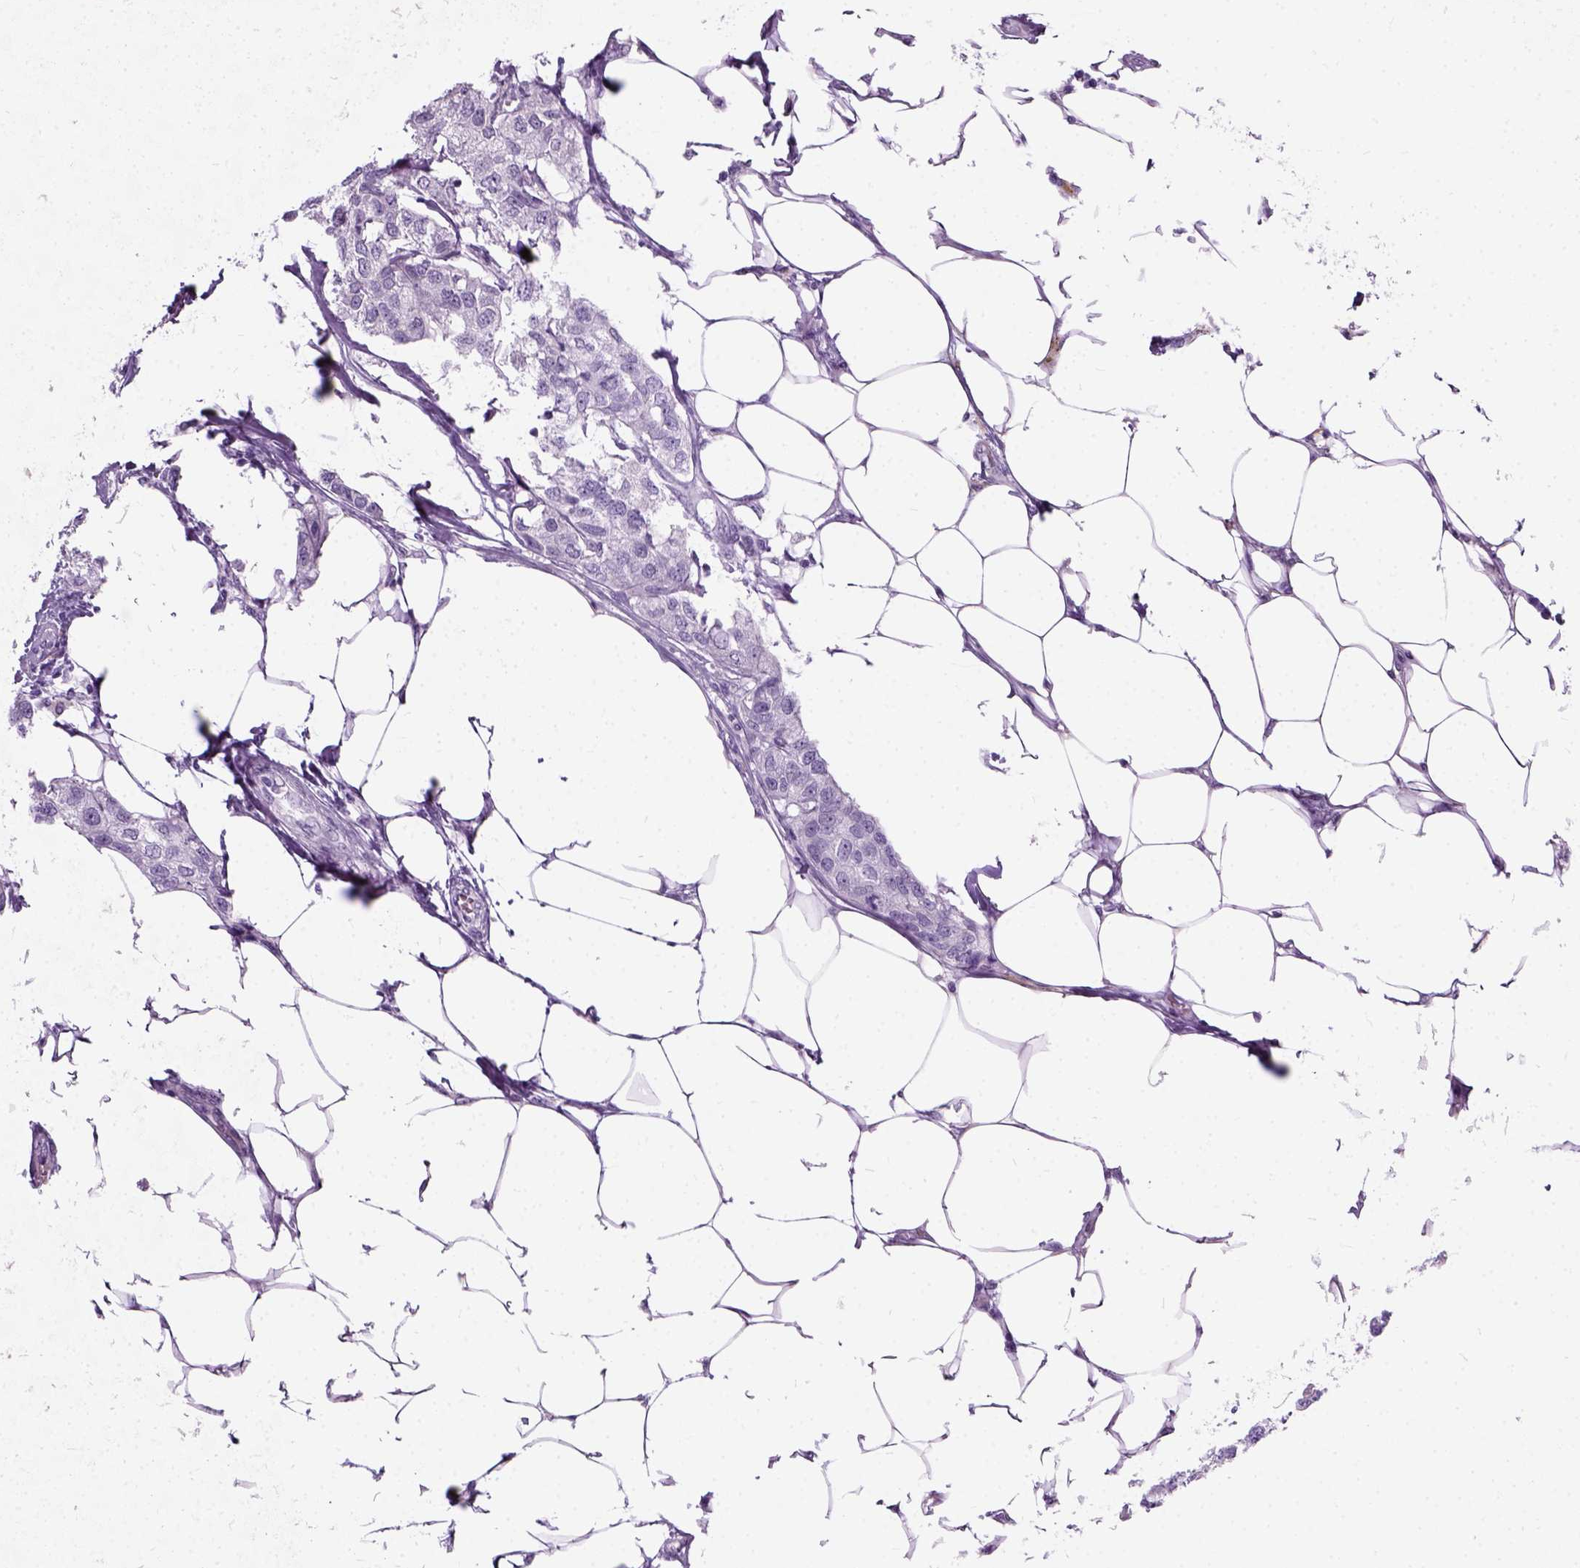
{"staining": {"intensity": "negative", "quantity": "none", "location": "none"}, "tissue": "breast cancer", "cell_type": "Tumor cells", "image_type": "cancer", "snomed": [{"axis": "morphology", "description": "Duct carcinoma"}, {"axis": "topography", "description": "Breast"}], "caption": "High magnification brightfield microscopy of breast cancer stained with DAB (brown) and counterstained with hematoxylin (blue): tumor cells show no significant expression.", "gene": "AXDND1", "patient": {"sex": "female", "age": 80}}